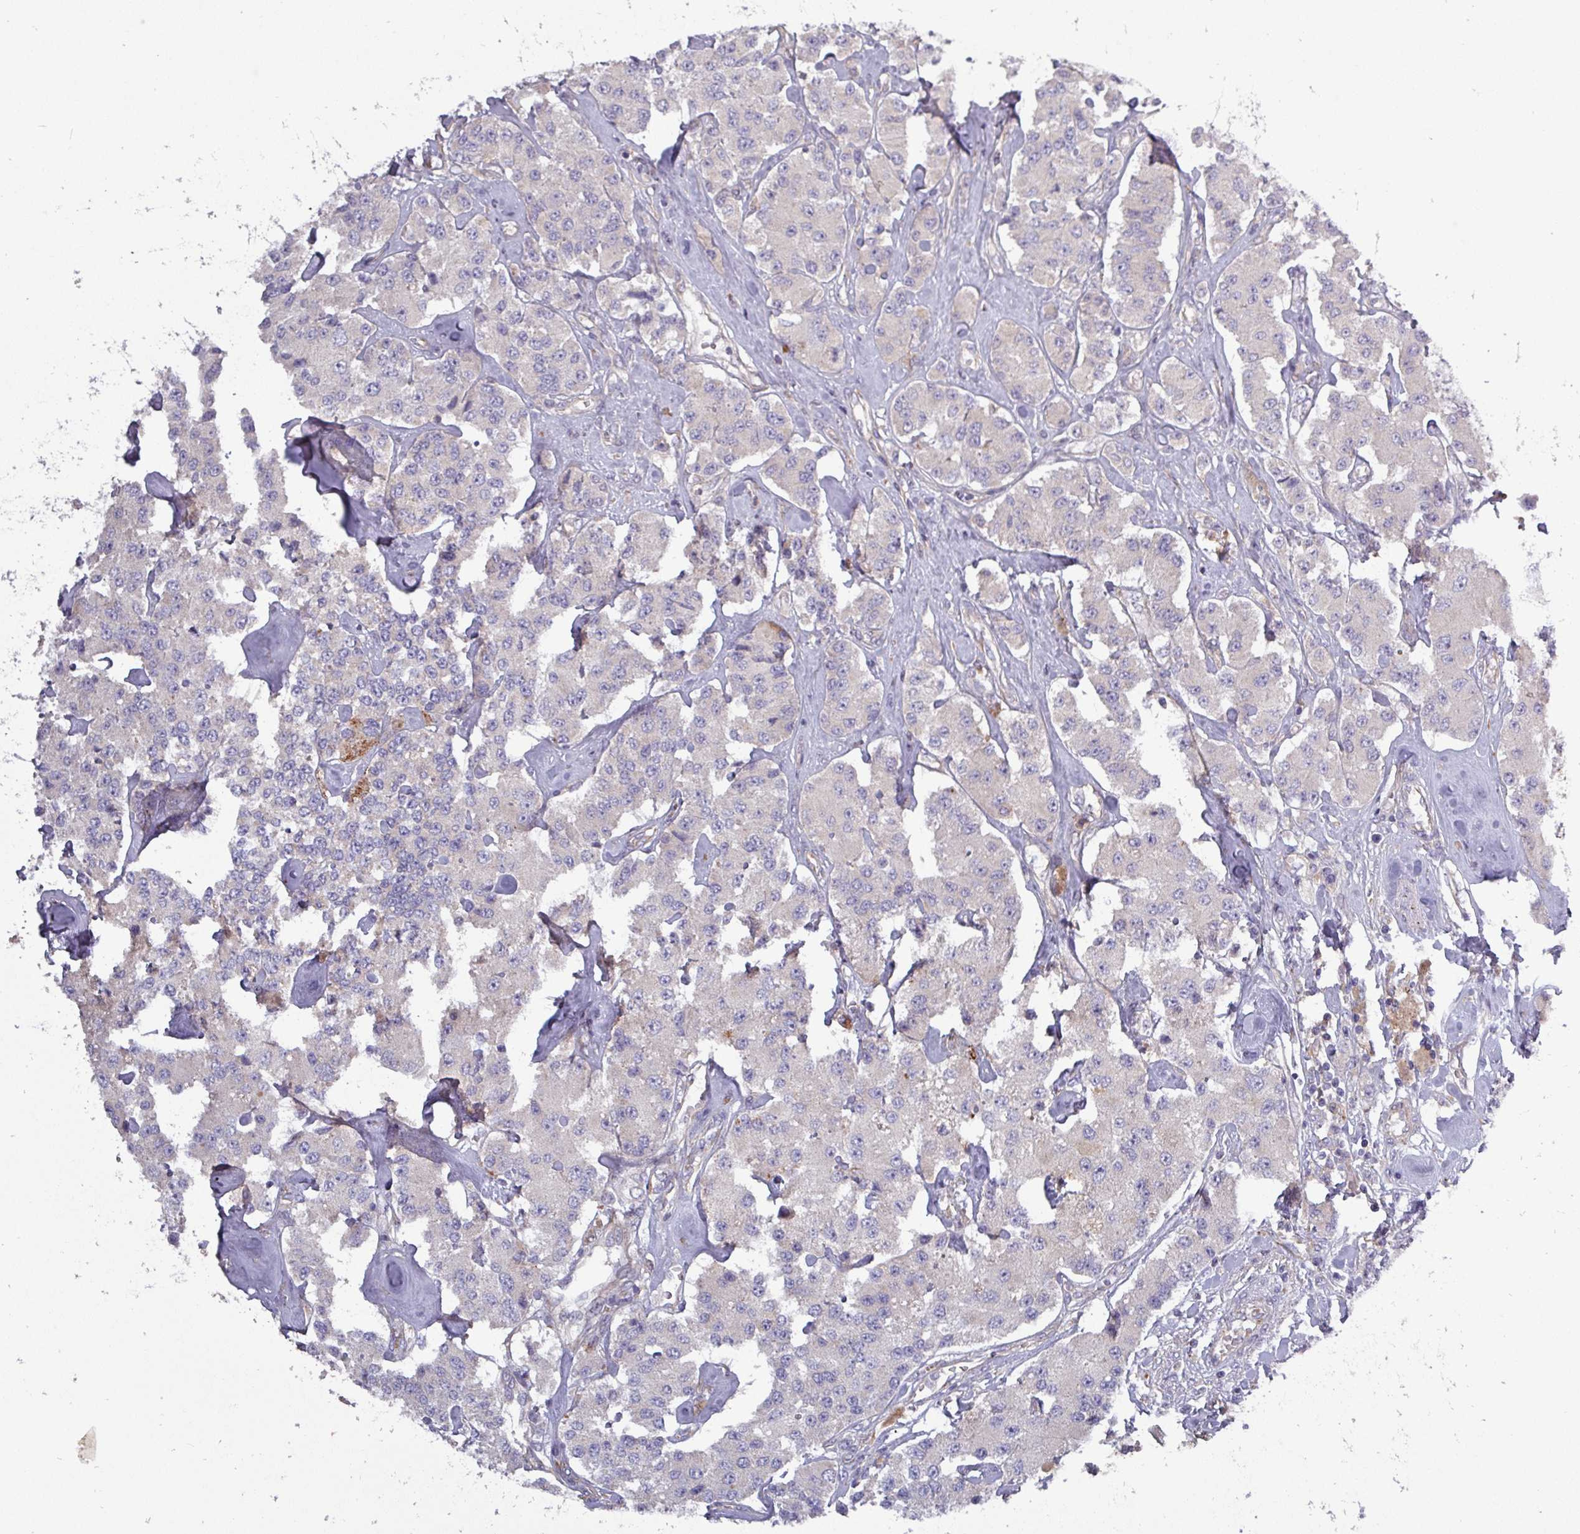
{"staining": {"intensity": "negative", "quantity": "none", "location": "none"}, "tissue": "carcinoid", "cell_type": "Tumor cells", "image_type": "cancer", "snomed": [{"axis": "morphology", "description": "Carcinoid, malignant, NOS"}, {"axis": "topography", "description": "Pancreas"}], "caption": "An immunohistochemistry (IHC) image of malignant carcinoid is shown. There is no staining in tumor cells of malignant carcinoid.", "gene": "PLIN2", "patient": {"sex": "male", "age": 41}}